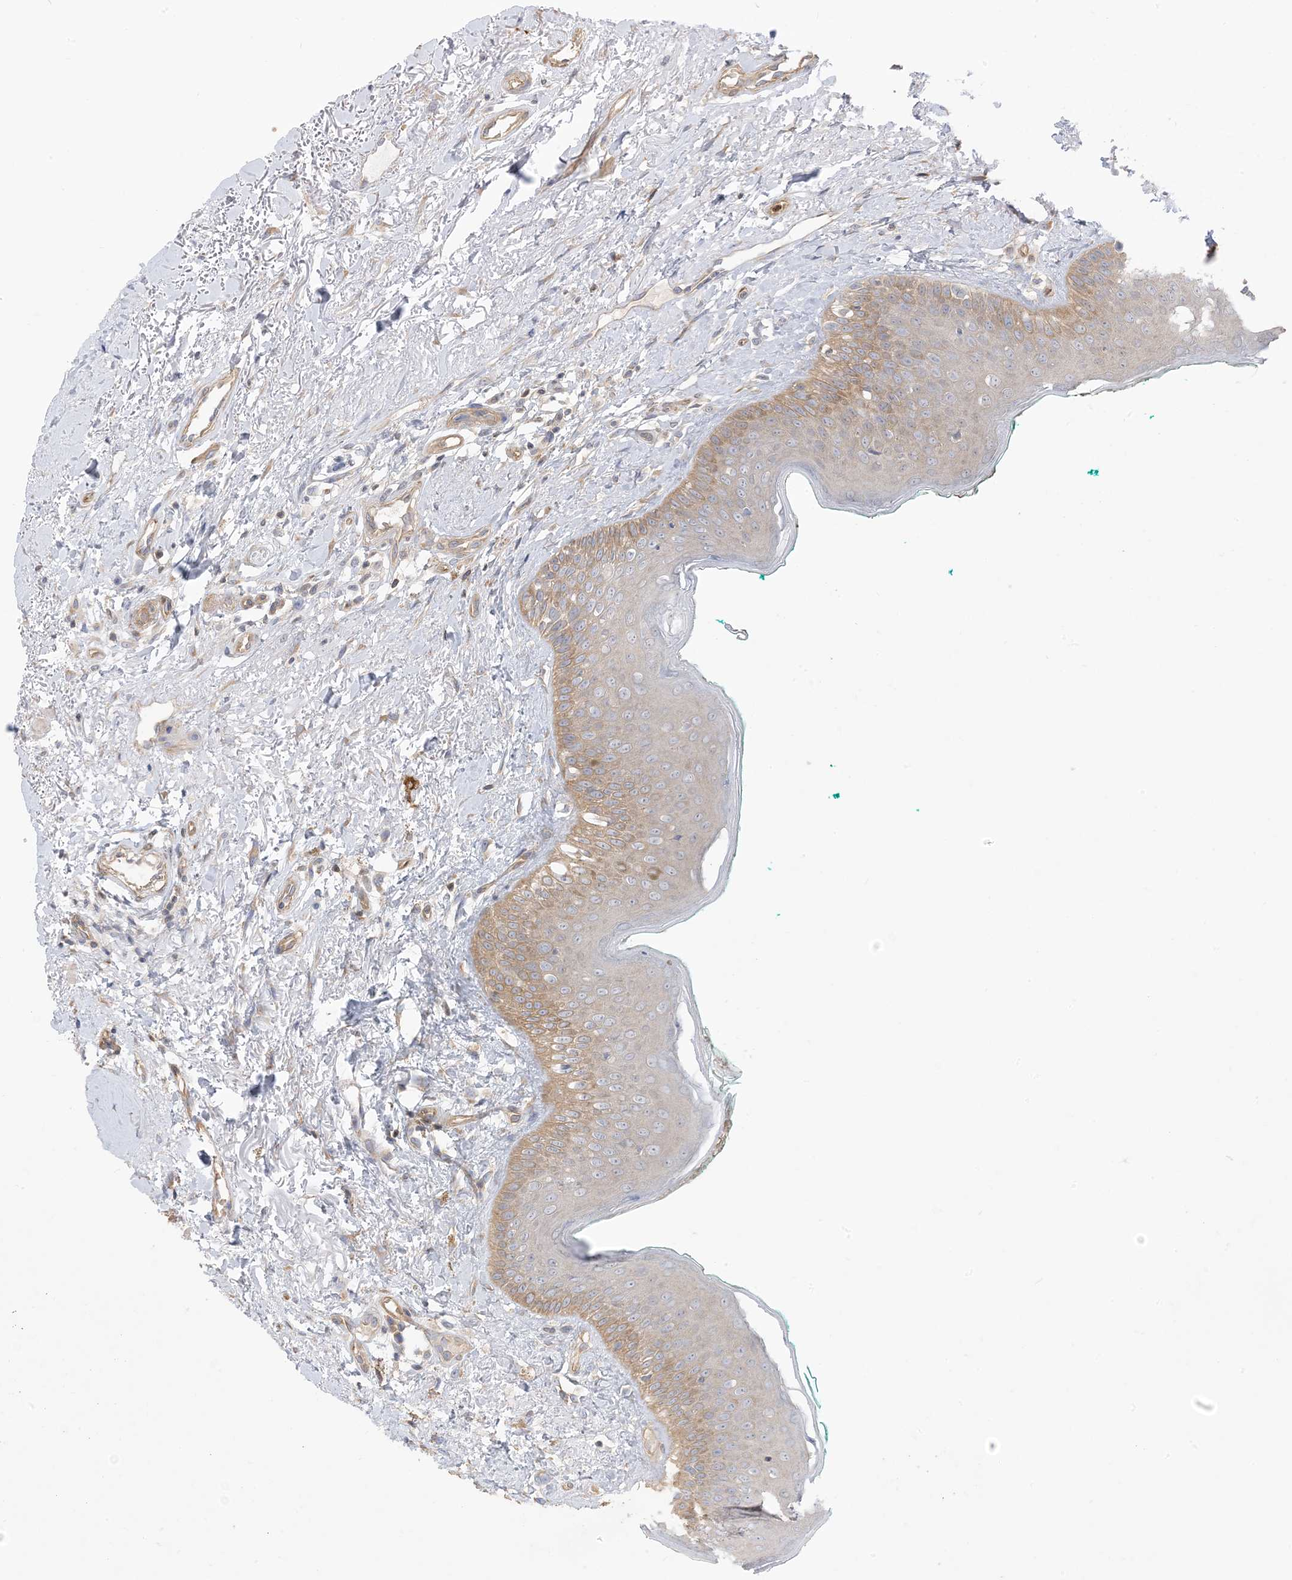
{"staining": {"intensity": "weak", "quantity": "25%-75%", "location": "cytoplasmic/membranous"}, "tissue": "oral mucosa", "cell_type": "Squamous epithelial cells", "image_type": "normal", "snomed": [{"axis": "morphology", "description": "Normal tissue, NOS"}, {"axis": "topography", "description": "Oral tissue"}], "caption": "A low amount of weak cytoplasmic/membranous expression is seen in about 25%-75% of squamous epithelial cells in benign oral mucosa. The protein is shown in brown color, while the nuclei are stained blue.", "gene": "ICMT", "patient": {"sex": "female", "age": 70}}